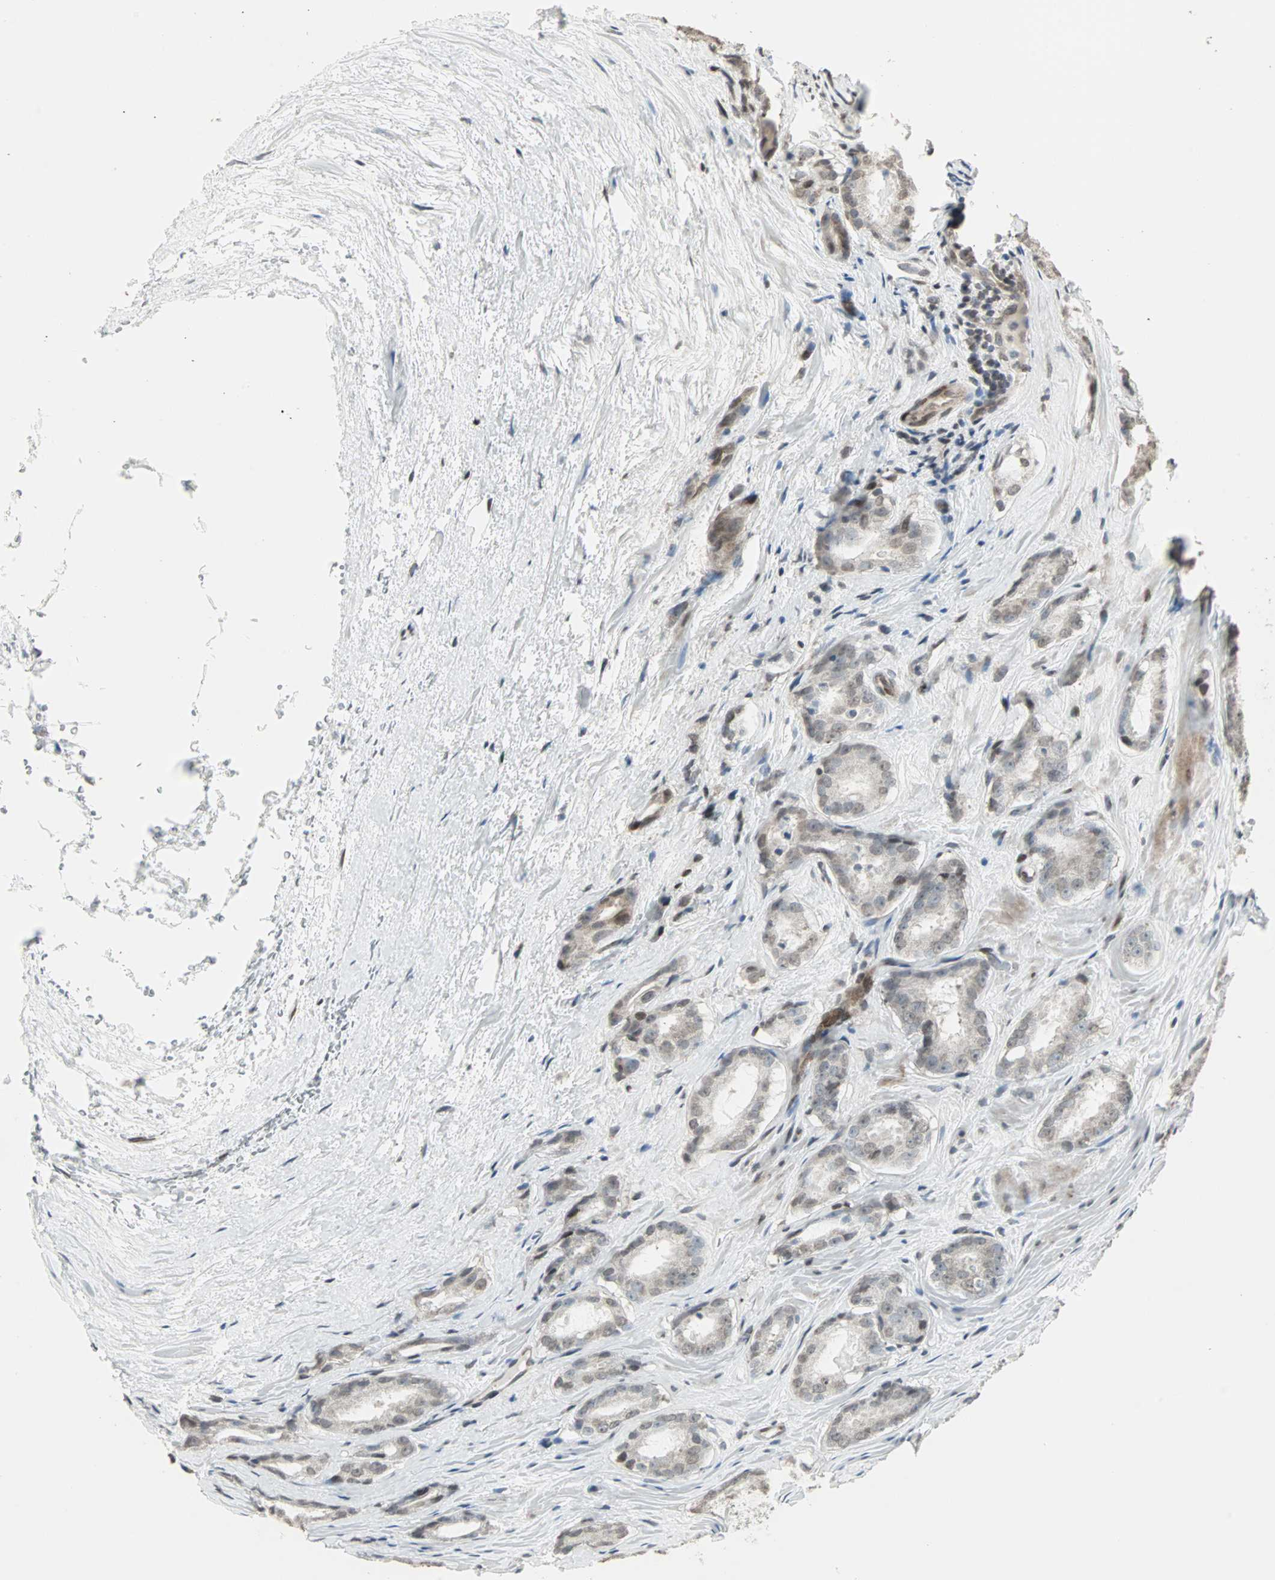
{"staining": {"intensity": "weak", "quantity": "<25%", "location": "cytoplasmic/membranous"}, "tissue": "prostate cancer", "cell_type": "Tumor cells", "image_type": "cancer", "snomed": [{"axis": "morphology", "description": "Adenocarcinoma, High grade"}, {"axis": "topography", "description": "Prostate"}], "caption": "Tumor cells show no significant protein expression in high-grade adenocarcinoma (prostate).", "gene": "CBLC", "patient": {"sex": "male", "age": 64}}